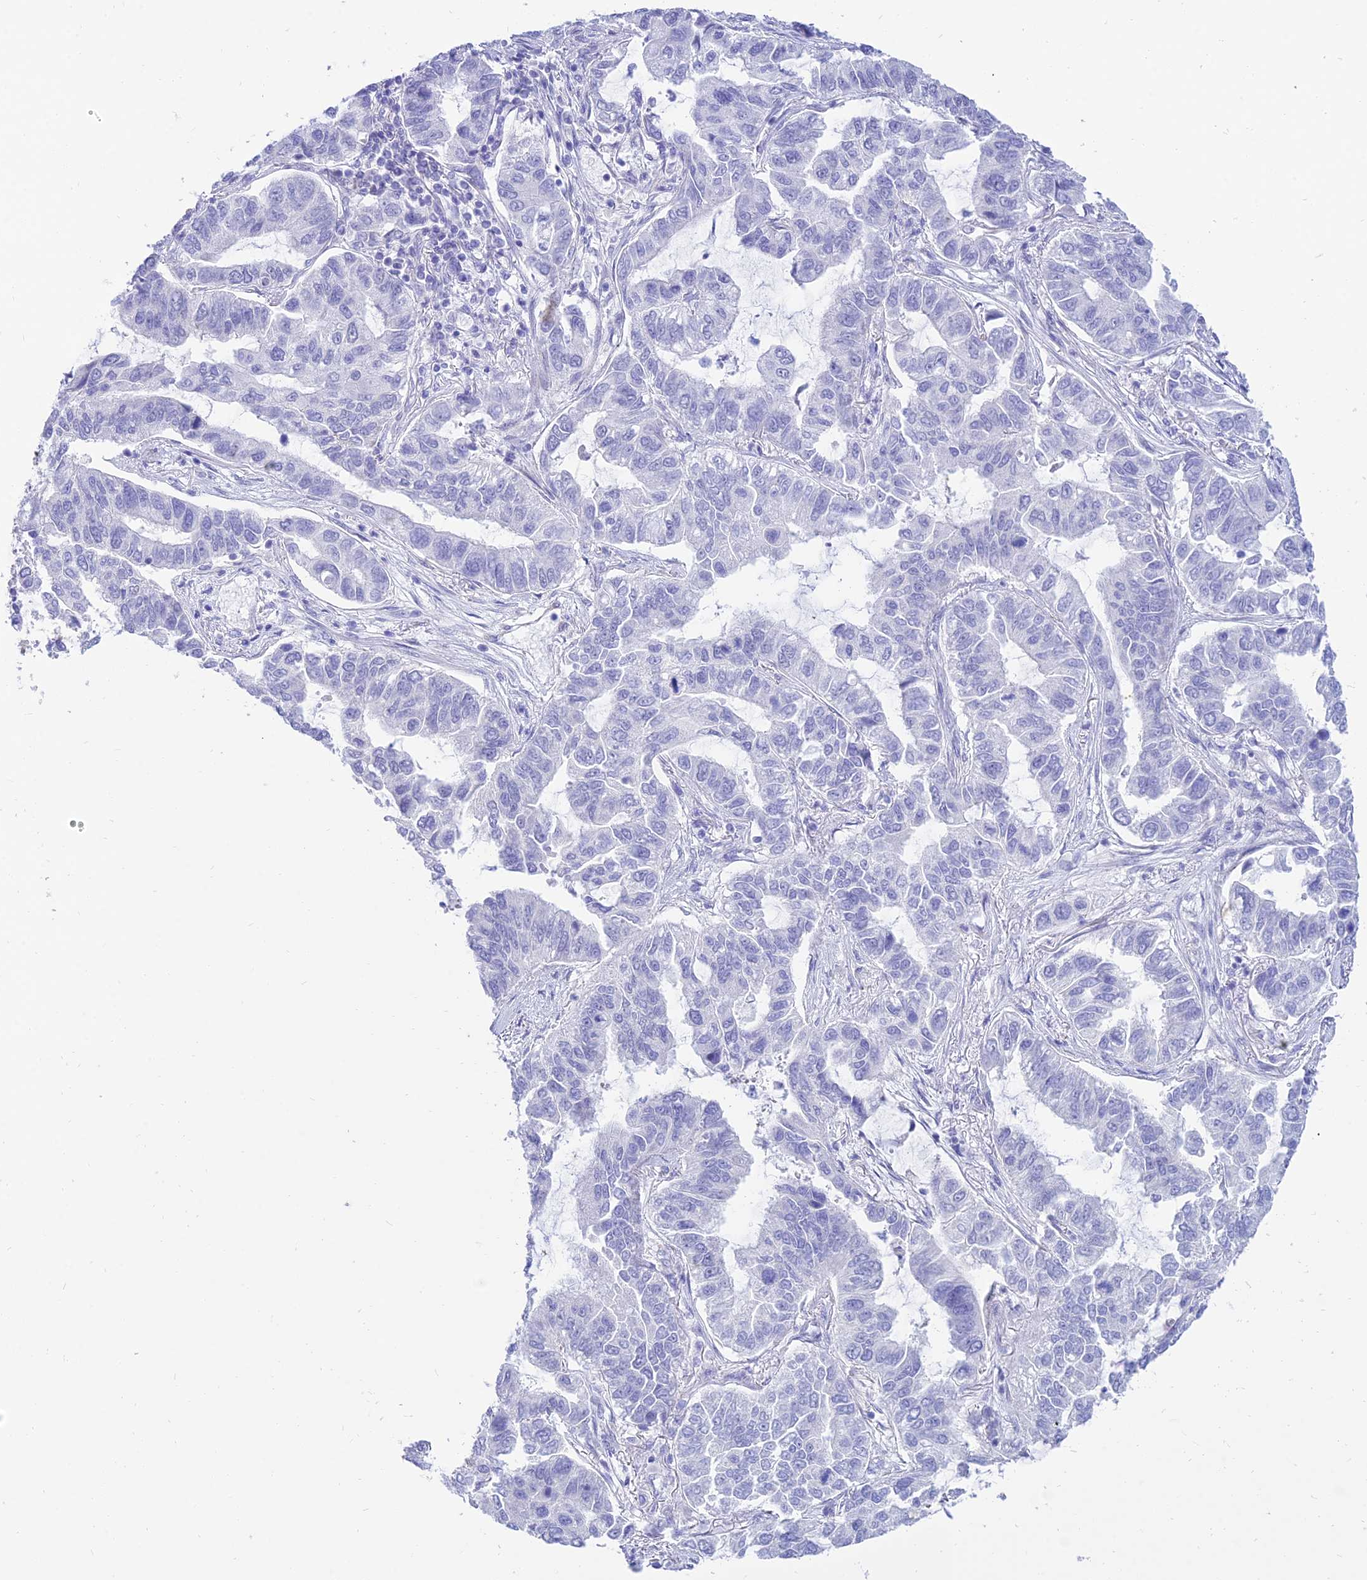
{"staining": {"intensity": "negative", "quantity": "none", "location": "none"}, "tissue": "lung cancer", "cell_type": "Tumor cells", "image_type": "cancer", "snomed": [{"axis": "morphology", "description": "Adenocarcinoma, NOS"}, {"axis": "topography", "description": "Lung"}], "caption": "Immunohistochemistry of lung cancer (adenocarcinoma) reveals no expression in tumor cells. (DAB immunohistochemistry (IHC) visualized using brightfield microscopy, high magnification).", "gene": "TAC3", "patient": {"sex": "male", "age": 64}}